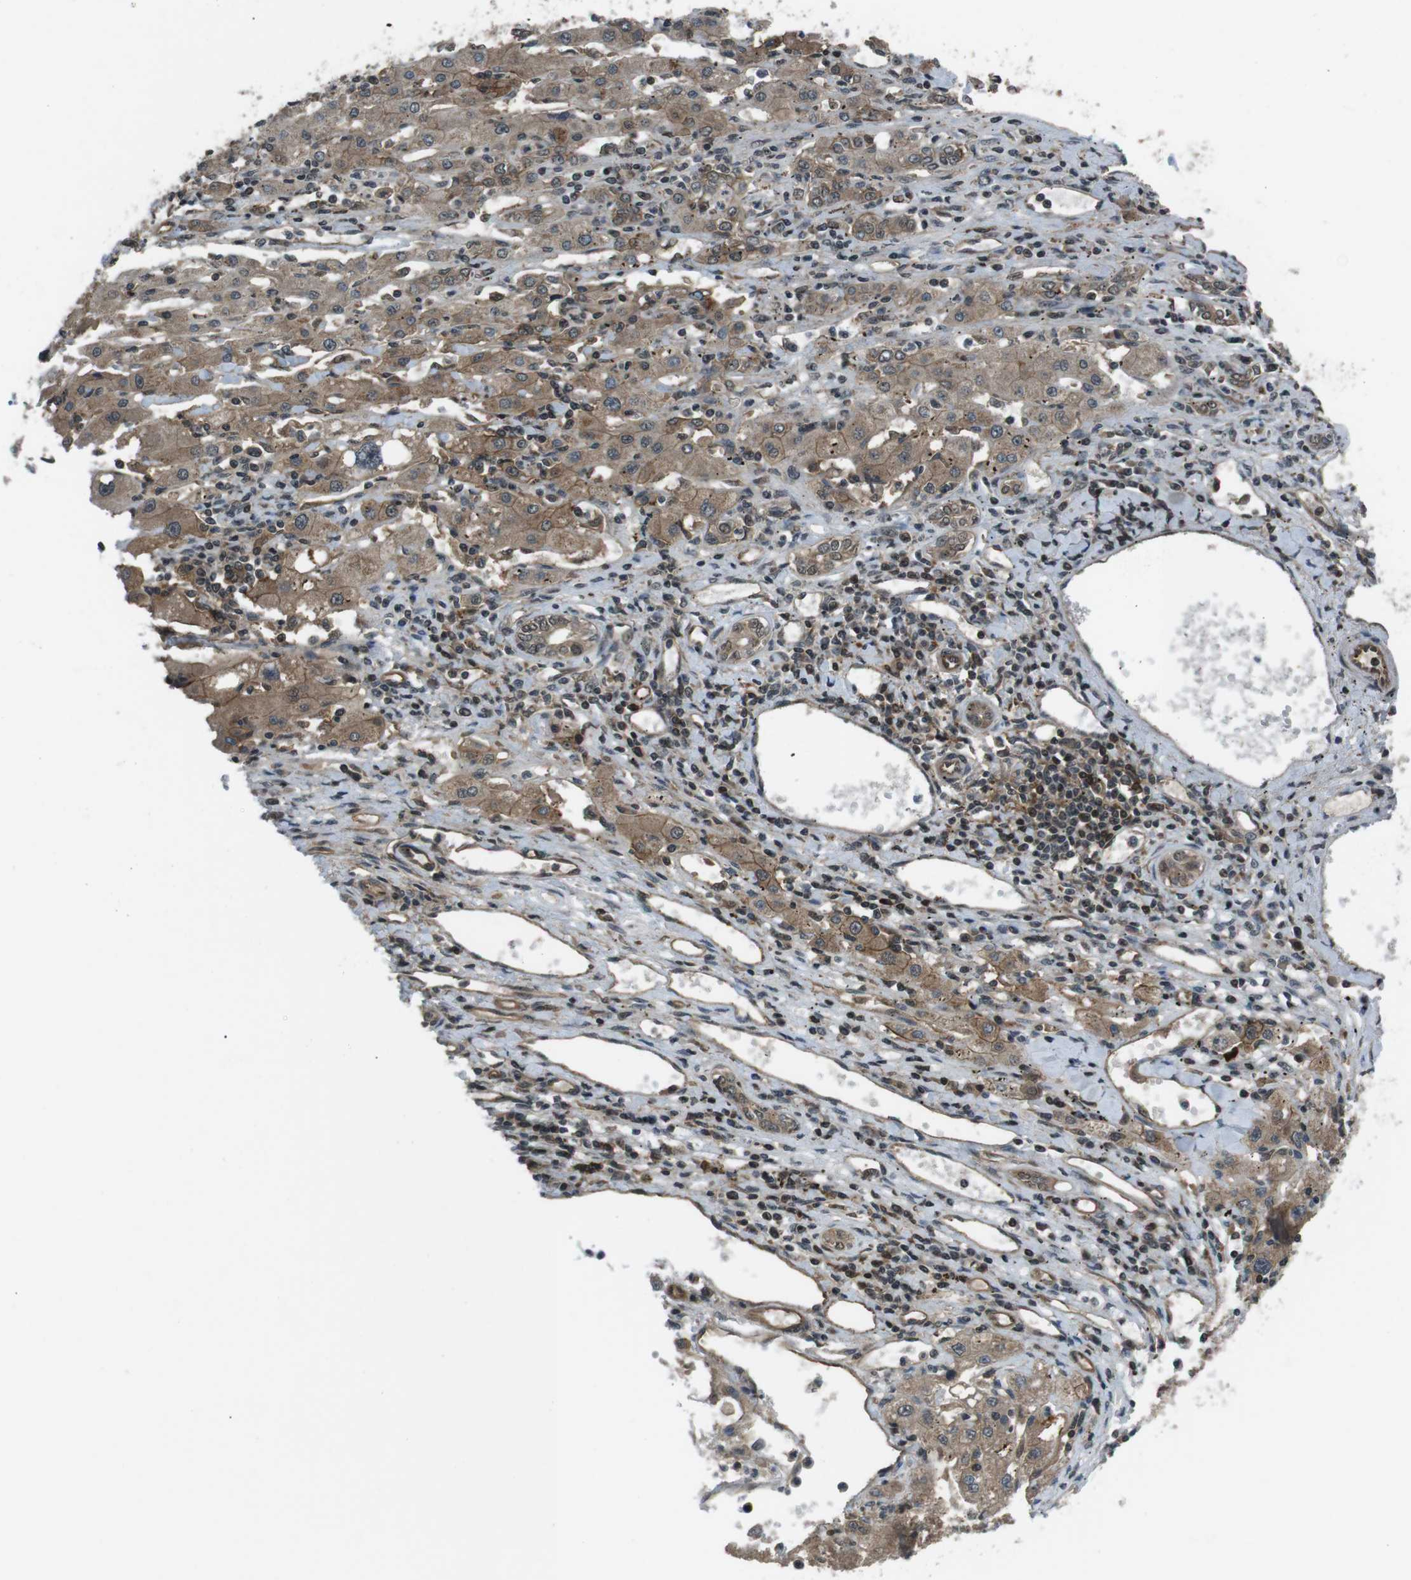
{"staining": {"intensity": "moderate", "quantity": "25%-75%", "location": "cytoplasmic/membranous"}, "tissue": "liver cancer", "cell_type": "Tumor cells", "image_type": "cancer", "snomed": [{"axis": "morphology", "description": "Carcinoma, Hepatocellular, NOS"}, {"axis": "topography", "description": "Liver"}], "caption": "This micrograph displays IHC staining of human liver hepatocellular carcinoma, with medium moderate cytoplasmic/membranous positivity in approximately 25%-75% of tumor cells.", "gene": "TIAM2", "patient": {"sex": "male", "age": 72}}